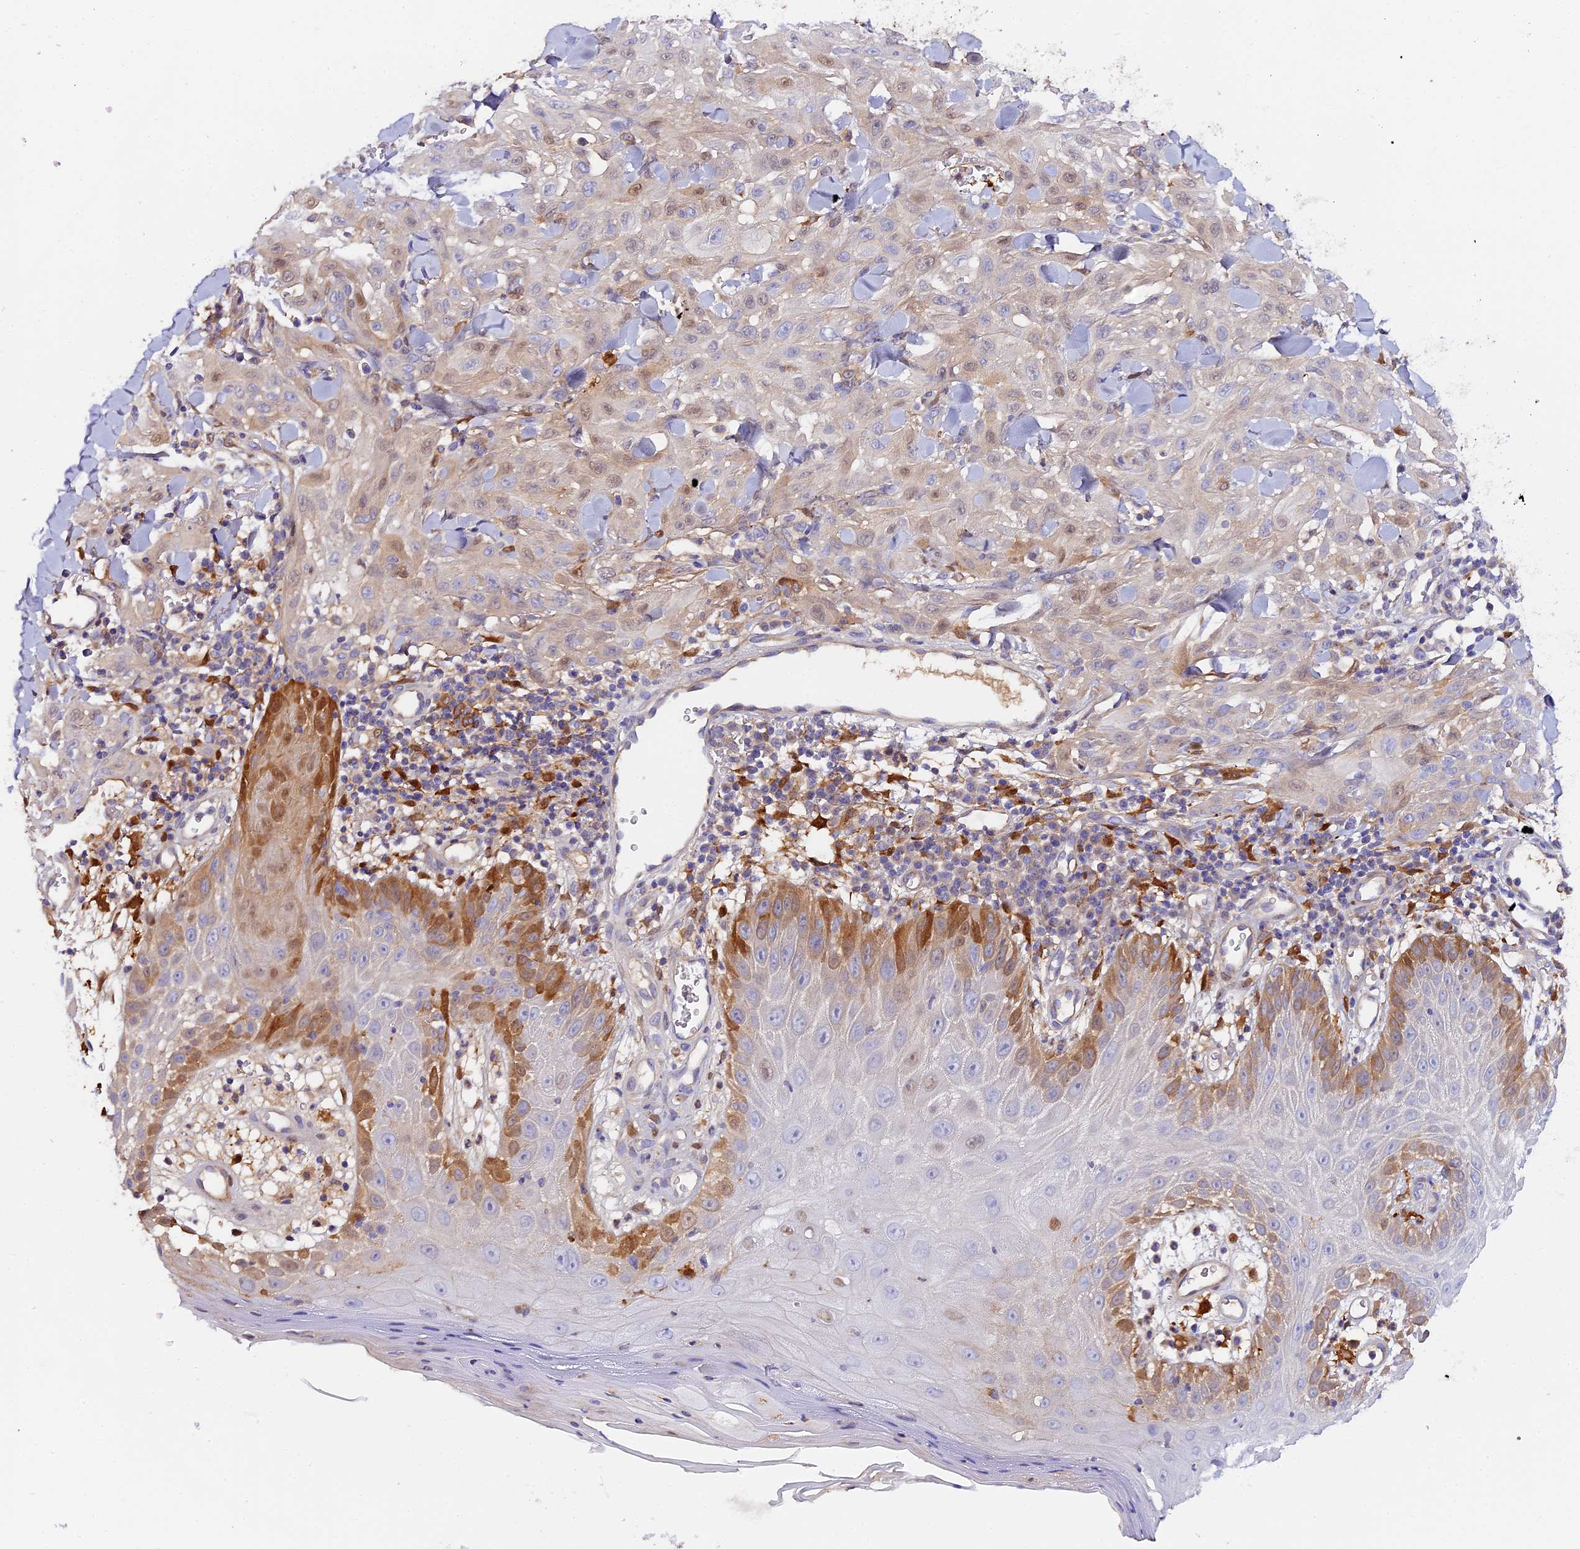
{"staining": {"intensity": "negative", "quantity": "none", "location": "none"}, "tissue": "skin cancer", "cell_type": "Tumor cells", "image_type": "cancer", "snomed": [{"axis": "morphology", "description": "Squamous cell carcinoma, NOS"}, {"axis": "topography", "description": "Skin"}], "caption": "The IHC image has no significant expression in tumor cells of skin squamous cell carcinoma tissue.", "gene": "KATNB1", "patient": {"sex": "male", "age": 24}}